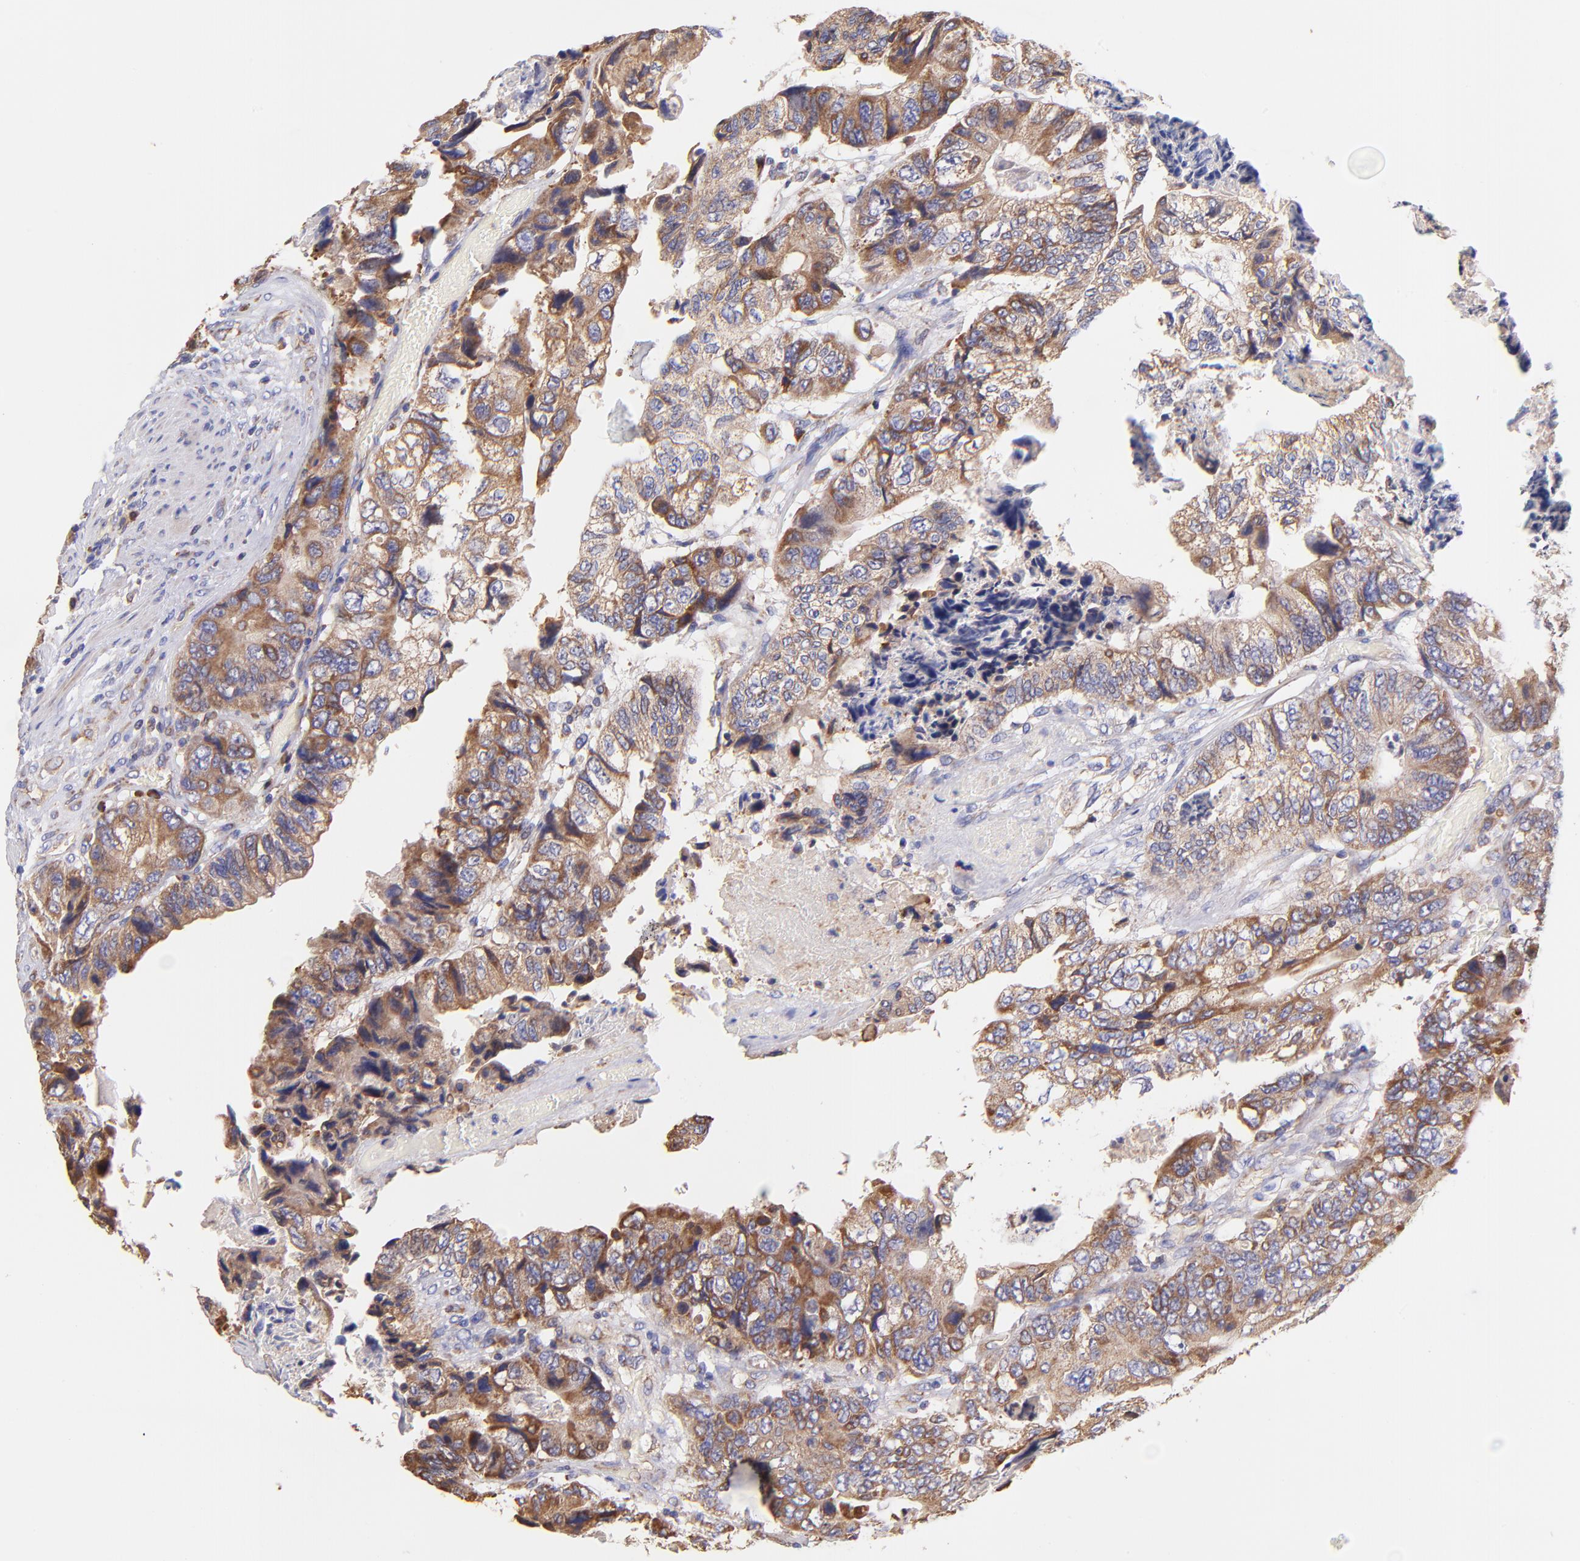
{"staining": {"intensity": "moderate", "quantity": ">75%", "location": "cytoplasmic/membranous"}, "tissue": "colorectal cancer", "cell_type": "Tumor cells", "image_type": "cancer", "snomed": [{"axis": "morphology", "description": "Adenocarcinoma, NOS"}, {"axis": "topography", "description": "Rectum"}], "caption": "The image reveals a brown stain indicating the presence of a protein in the cytoplasmic/membranous of tumor cells in colorectal cancer (adenocarcinoma). (brown staining indicates protein expression, while blue staining denotes nuclei).", "gene": "PREX1", "patient": {"sex": "female", "age": 82}}